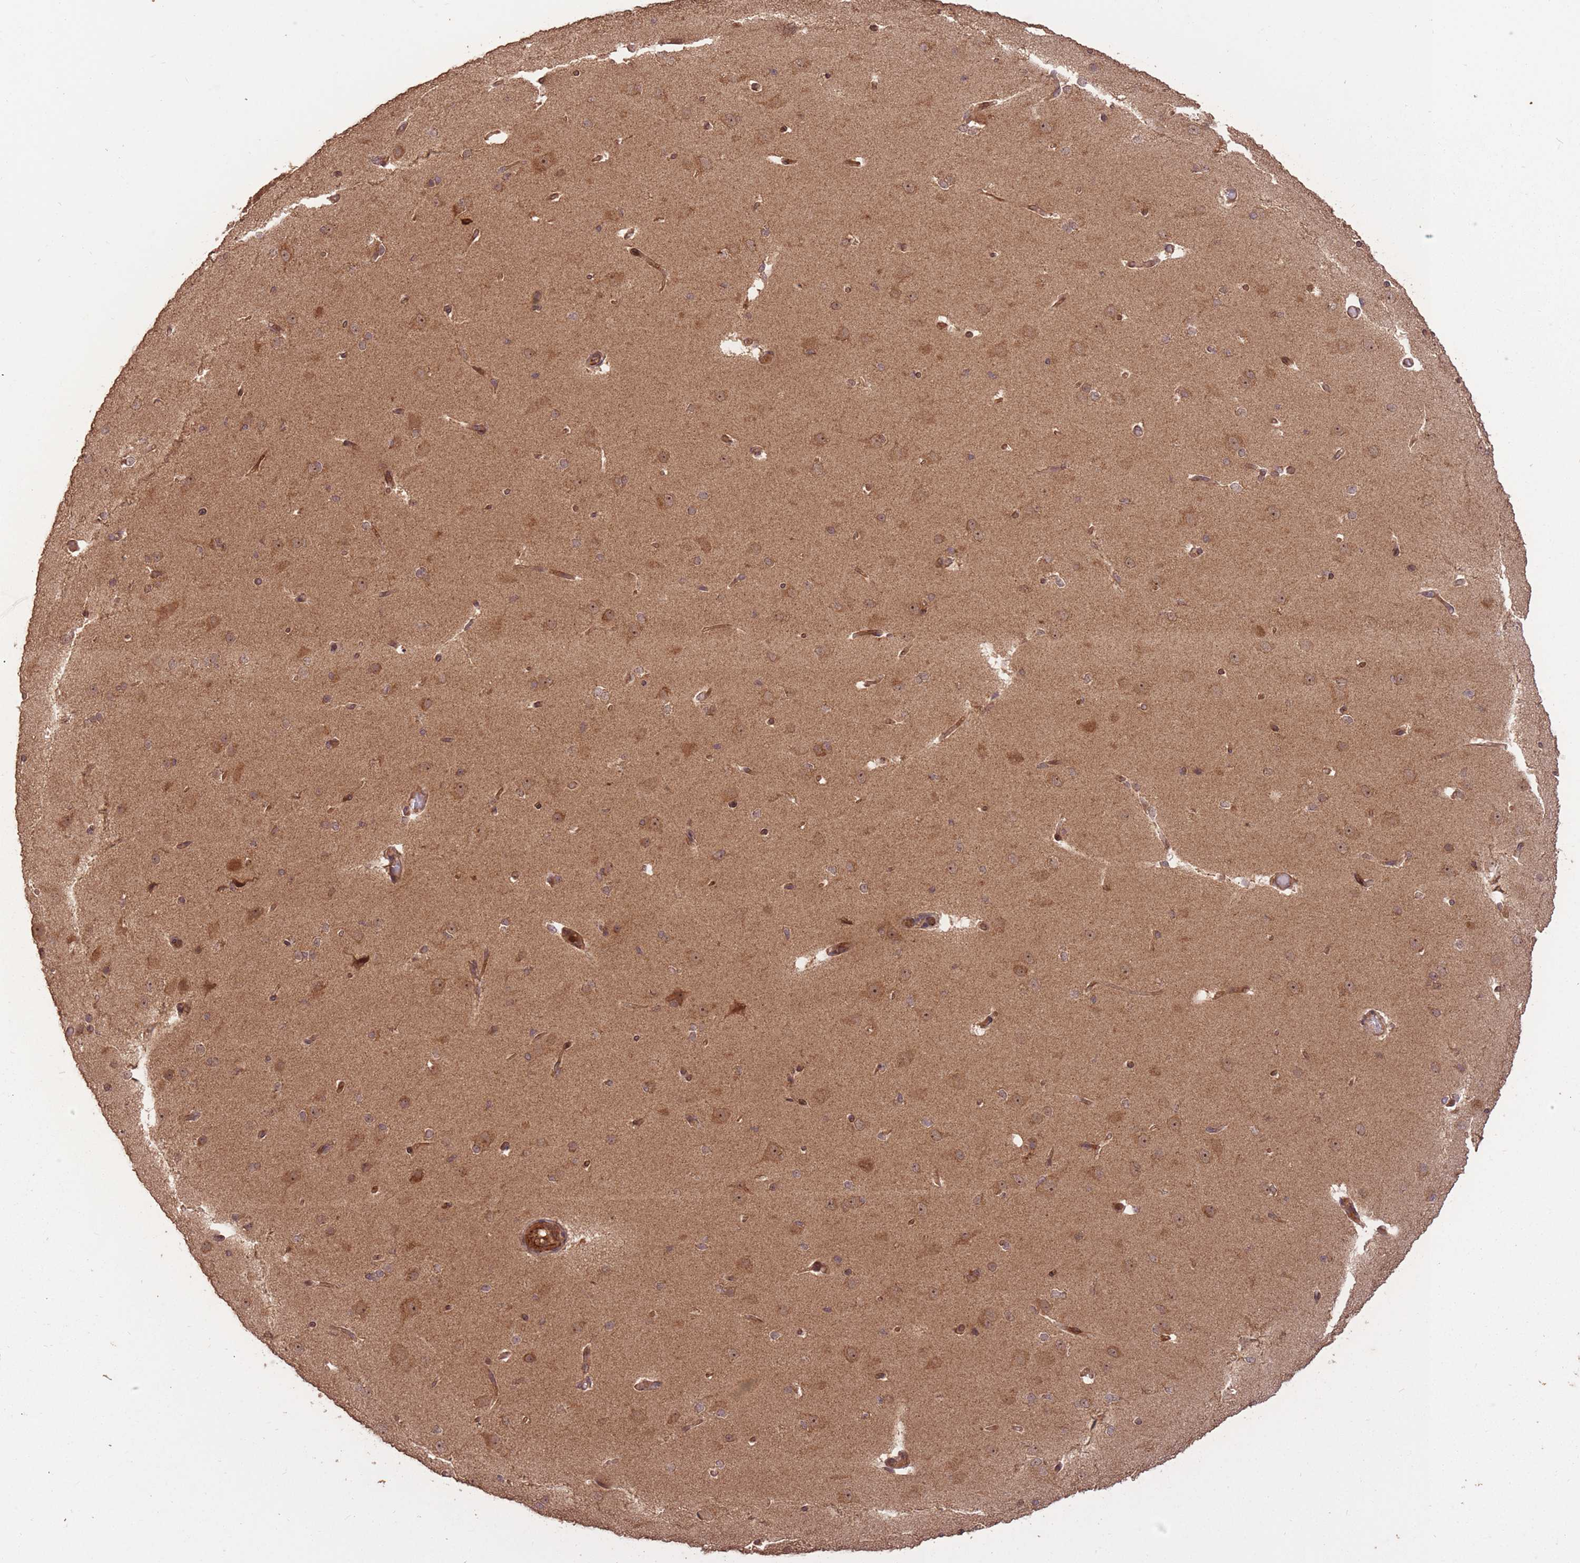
{"staining": {"intensity": "moderate", "quantity": ">75%", "location": "cytoplasmic/membranous"}, "tissue": "cerebral cortex", "cell_type": "Endothelial cells", "image_type": "normal", "snomed": [{"axis": "morphology", "description": "Normal tissue, NOS"}, {"axis": "morphology", "description": "Inflammation, NOS"}, {"axis": "topography", "description": "Cerebral cortex"}], "caption": "A brown stain labels moderate cytoplasmic/membranous expression of a protein in endothelial cells of normal human cerebral cortex.", "gene": "ERBB3", "patient": {"sex": "male", "age": 6}}